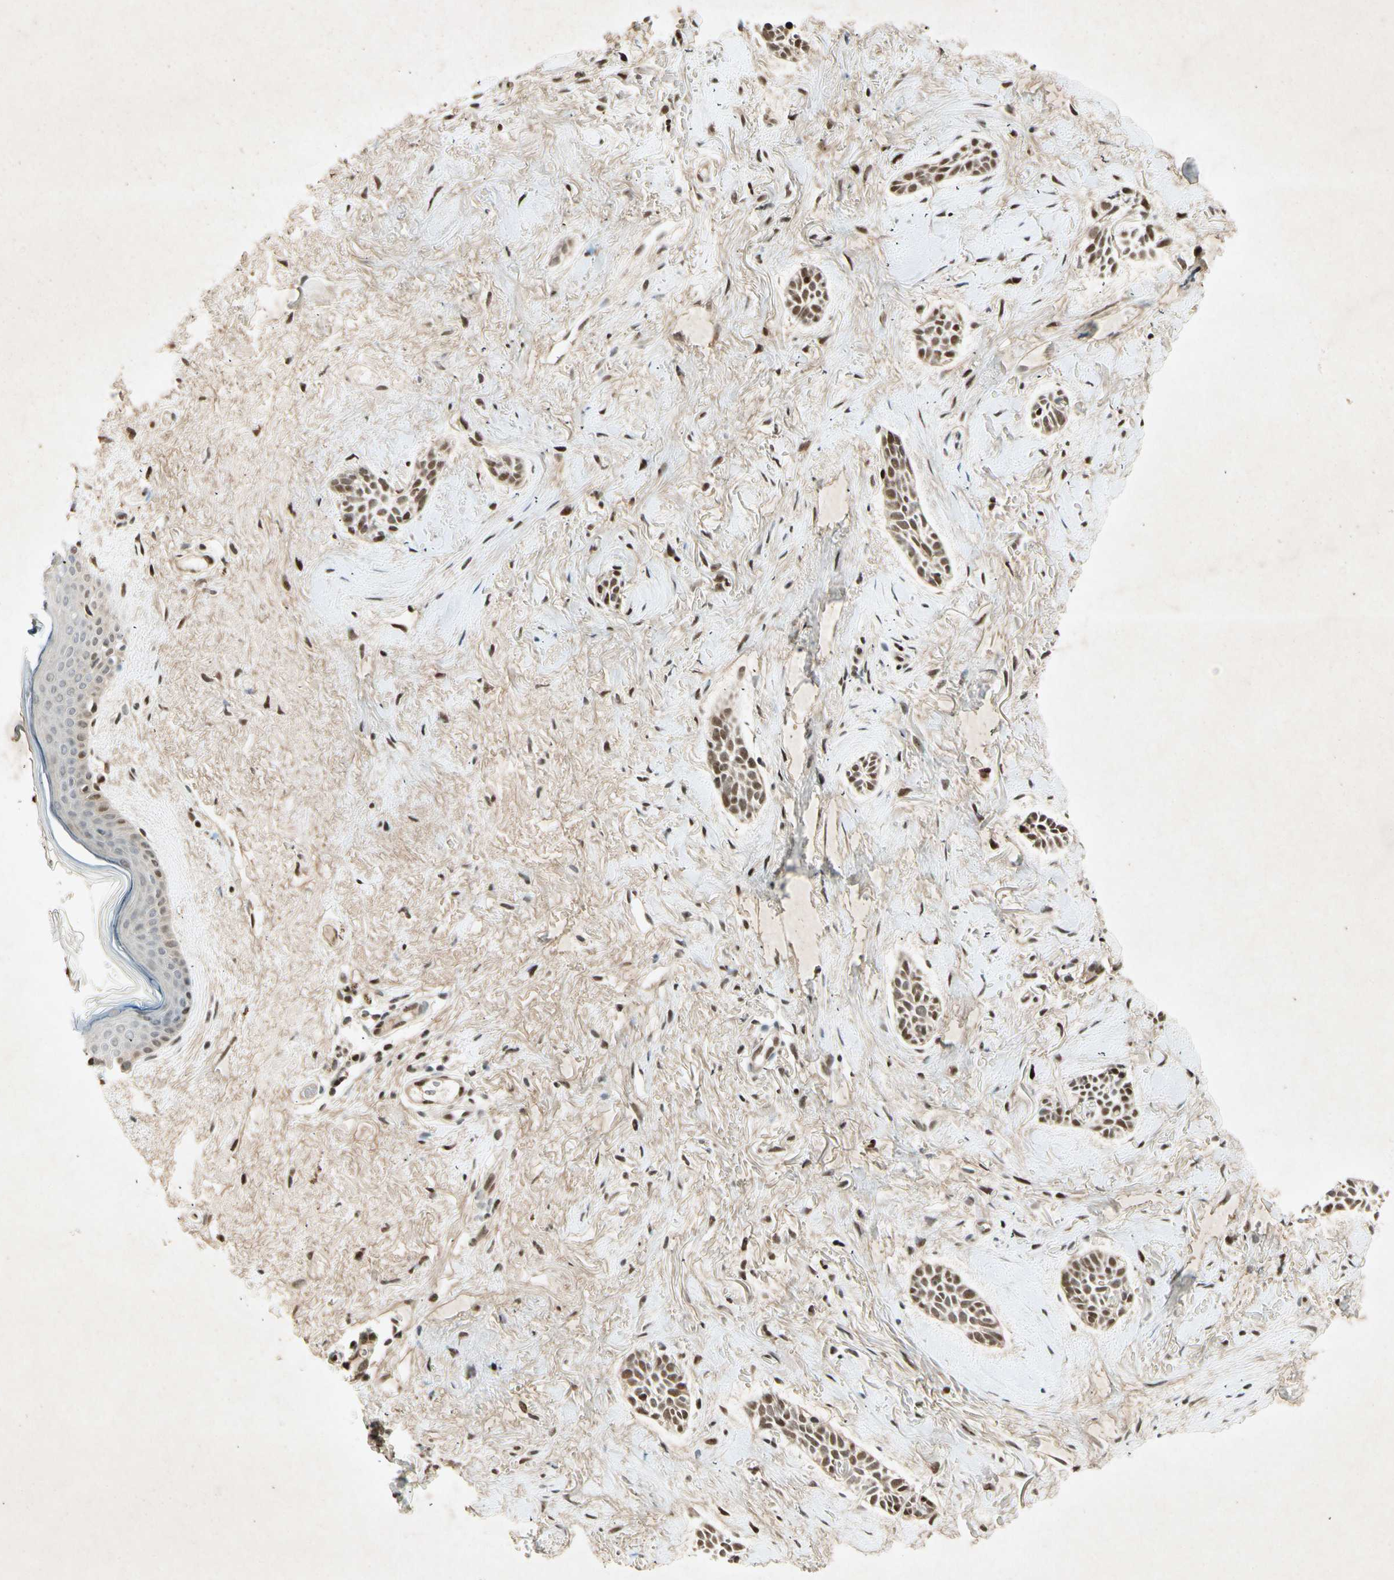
{"staining": {"intensity": "strong", "quantity": ">75%", "location": "nuclear"}, "tissue": "skin cancer", "cell_type": "Tumor cells", "image_type": "cancer", "snomed": [{"axis": "morphology", "description": "Normal tissue, NOS"}, {"axis": "morphology", "description": "Basal cell carcinoma"}, {"axis": "topography", "description": "Skin"}], "caption": "The photomicrograph exhibits immunohistochemical staining of skin basal cell carcinoma. There is strong nuclear positivity is appreciated in about >75% of tumor cells. (IHC, brightfield microscopy, high magnification).", "gene": "RNF43", "patient": {"sex": "female", "age": 84}}